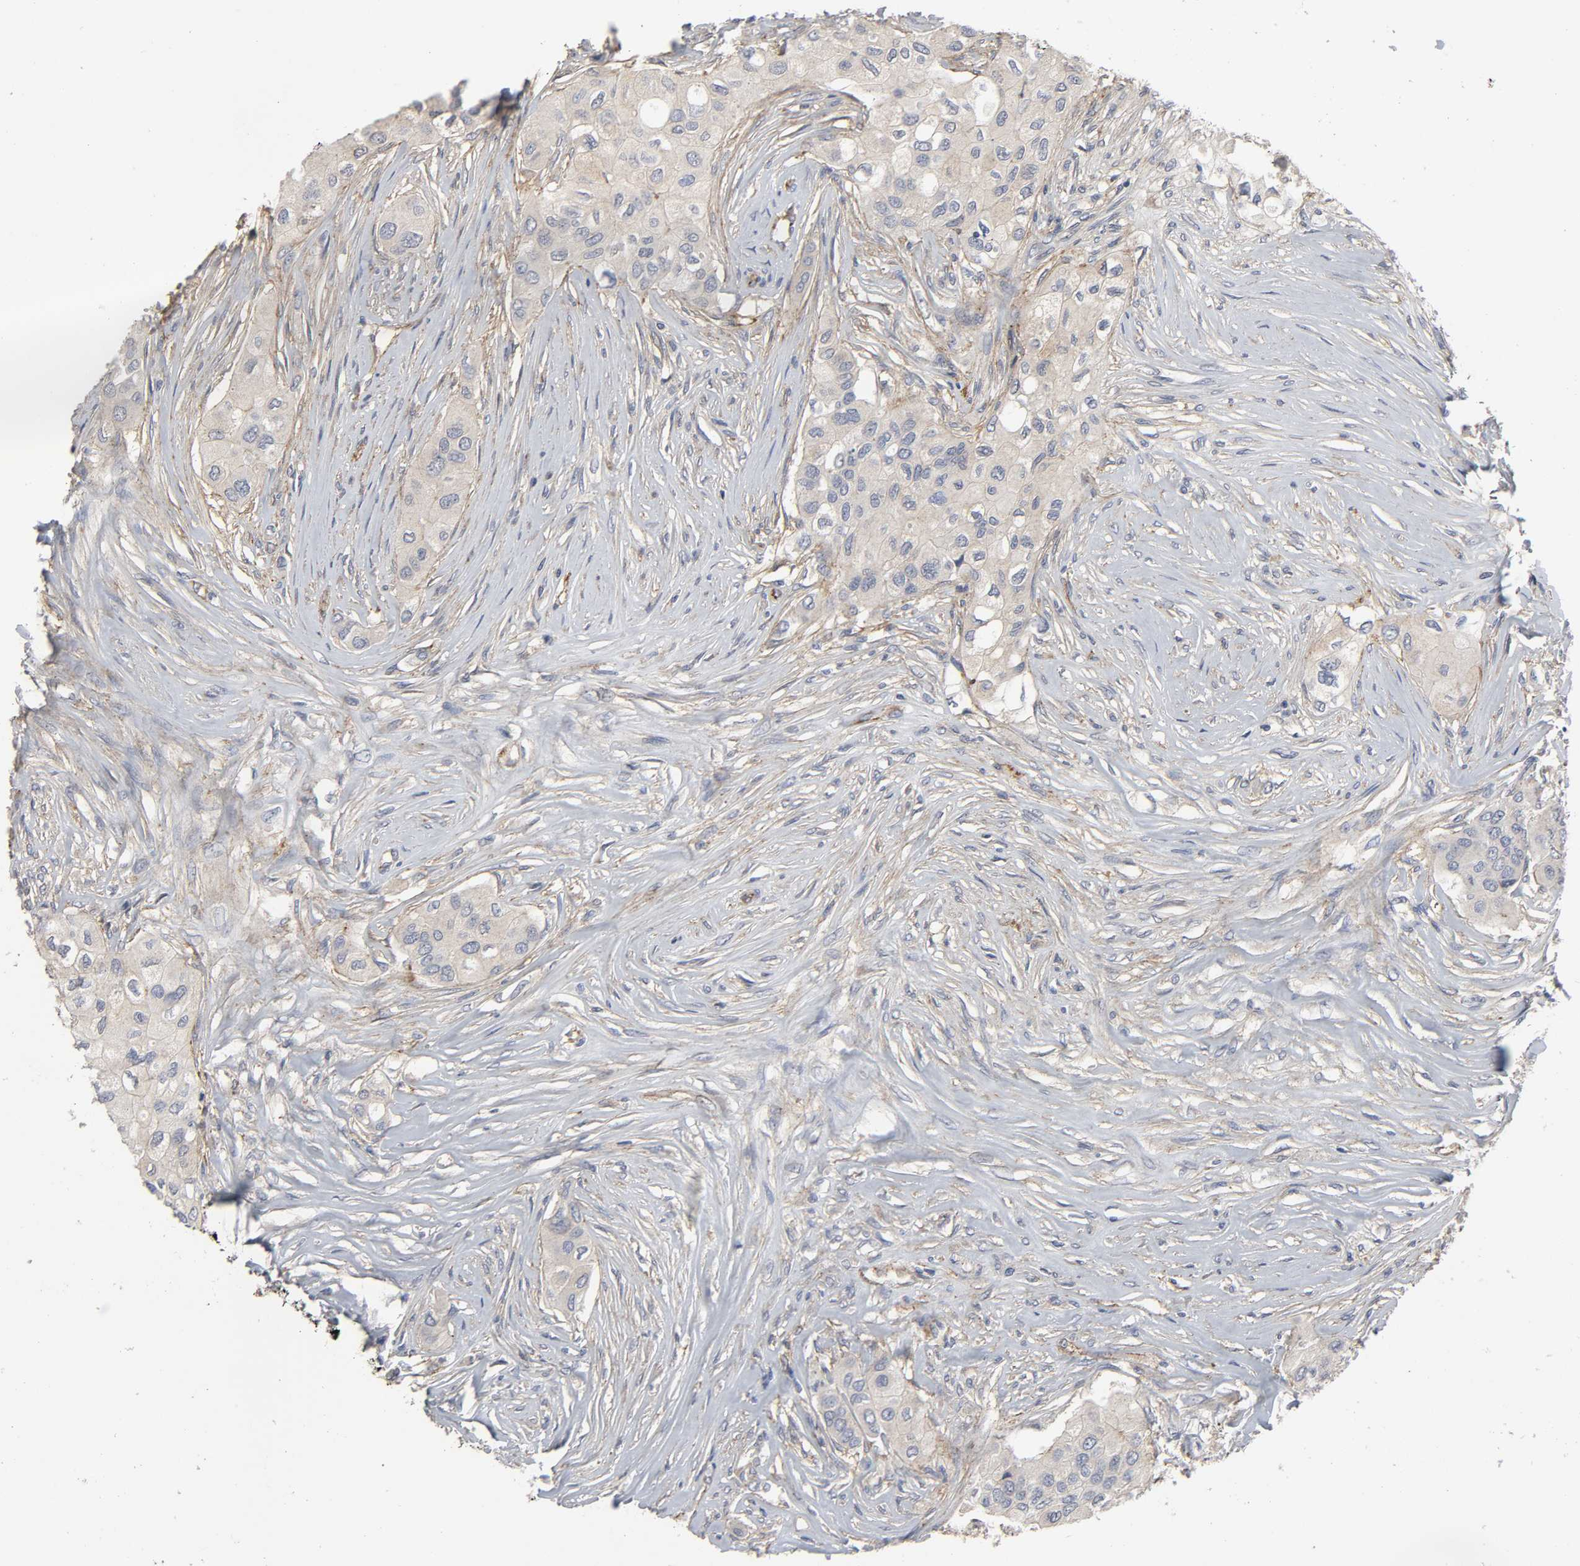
{"staining": {"intensity": "weak", "quantity": "25%-75%", "location": "cytoplasmic/membranous"}, "tissue": "breast cancer", "cell_type": "Tumor cells", "image_type": "cancer", "snomed": [{"axis": "morphology", "description": "Normal tissue, NOS"}, {"axis": "morphology", "description": "Duct carcinoma"}, {"axis": "topography", "description": "Breast"}], "caption": "Breast cancer (intraductal carcinoma) tissue shows weak cytoplasmic/membranous positivity in about 25%-75% of tumor cells, visualized by immunohistochemistry.", "gene": "SH3GLB1", "patient": {"sex": "female", "age": 49}}